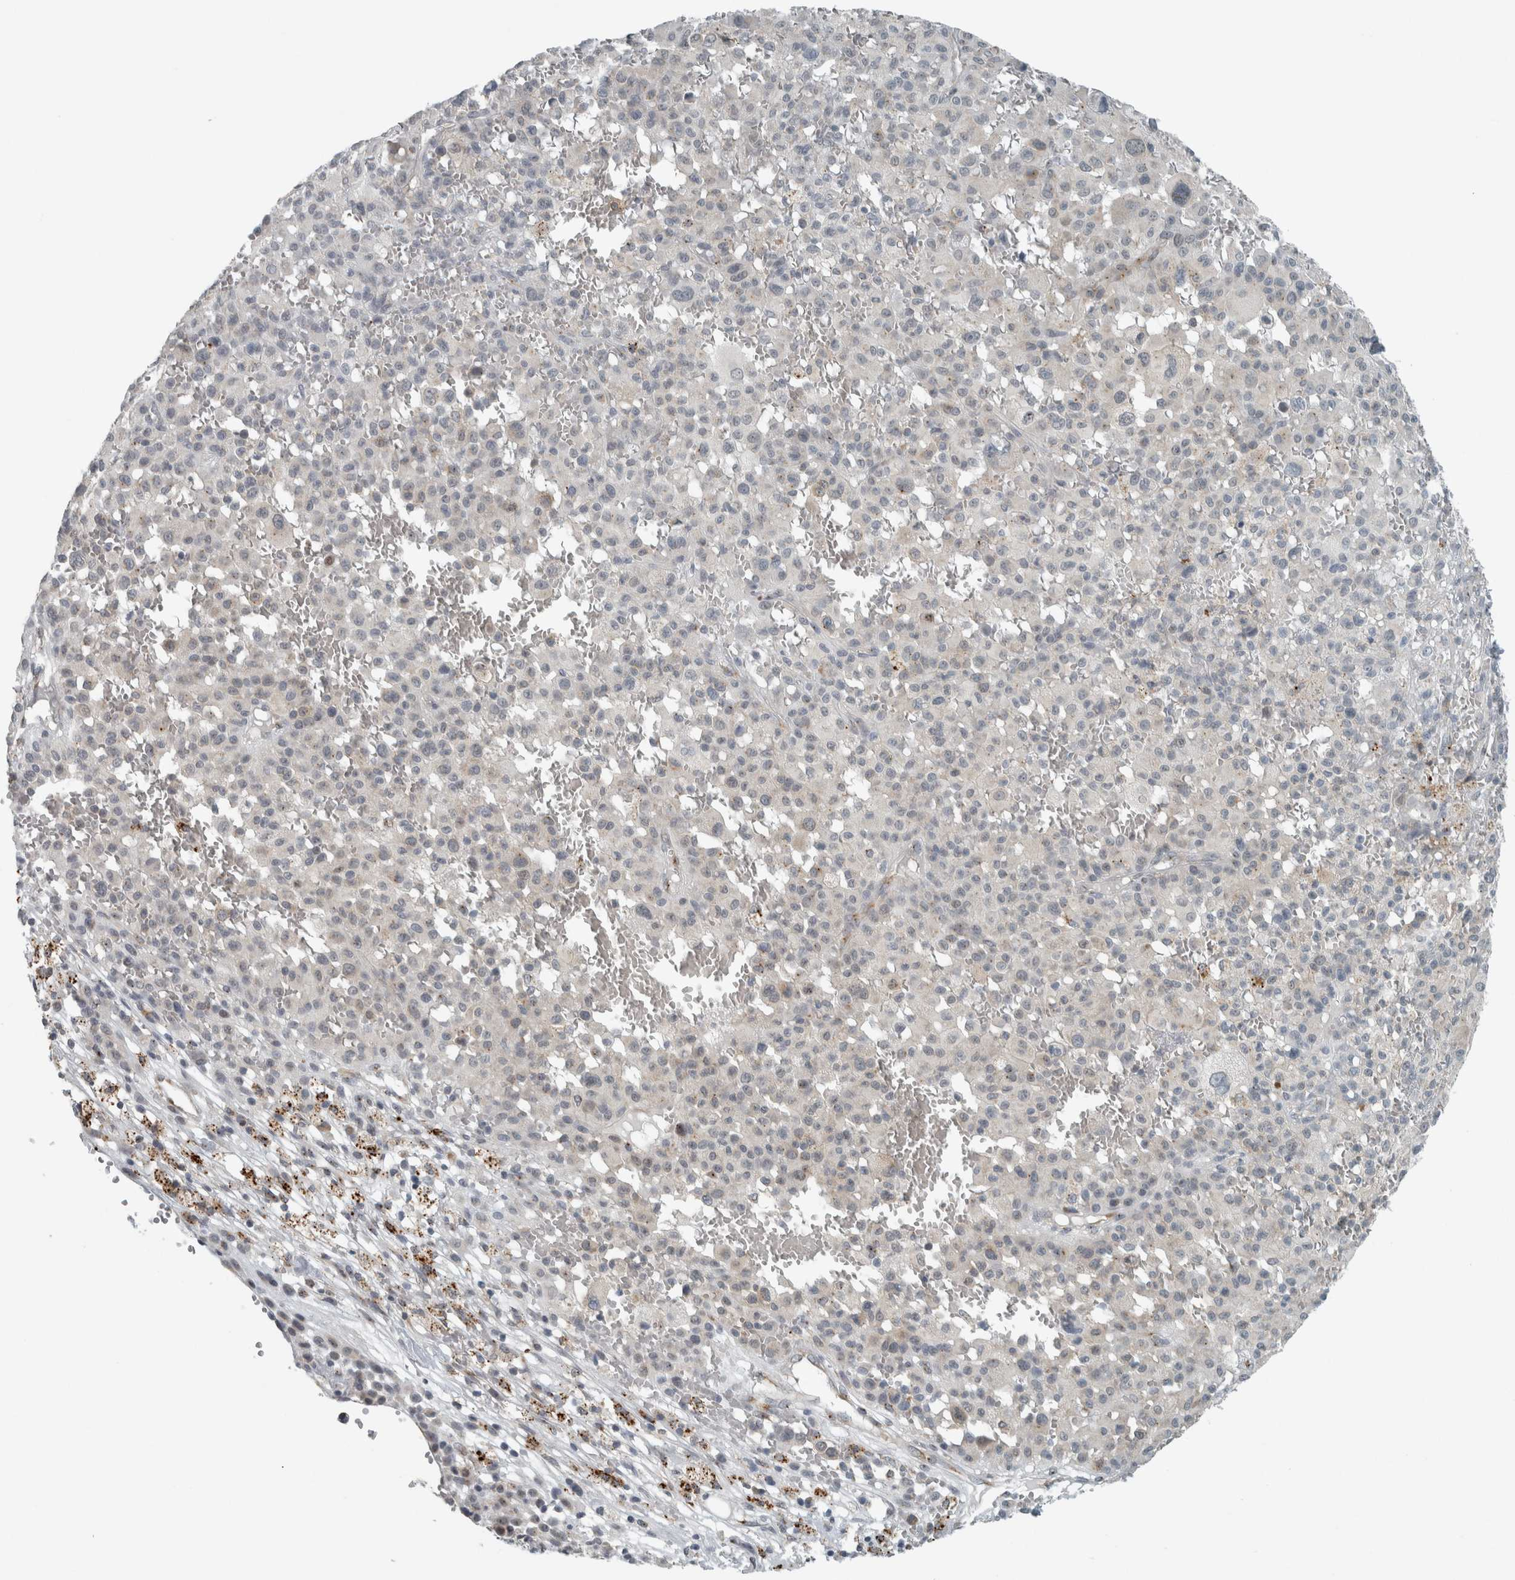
{"staining": {"intensity": "negative", "quantity": "none", "location": "none"}, "tissue": "melanoma", "cell_type": "Tumor cells", "image_type": "cancer", "snomed": [{"axis": "morphology", "description": "Malignant melanoma, Metastatic site"}, {"axis": "topography", "description": "Skin"}], "caption": "Tumor cells are negative for brown protein staining in malignant melanoma (metastatic site).", "gene": "KIF1C", "patient": {"sex": "female", "age": 74}}